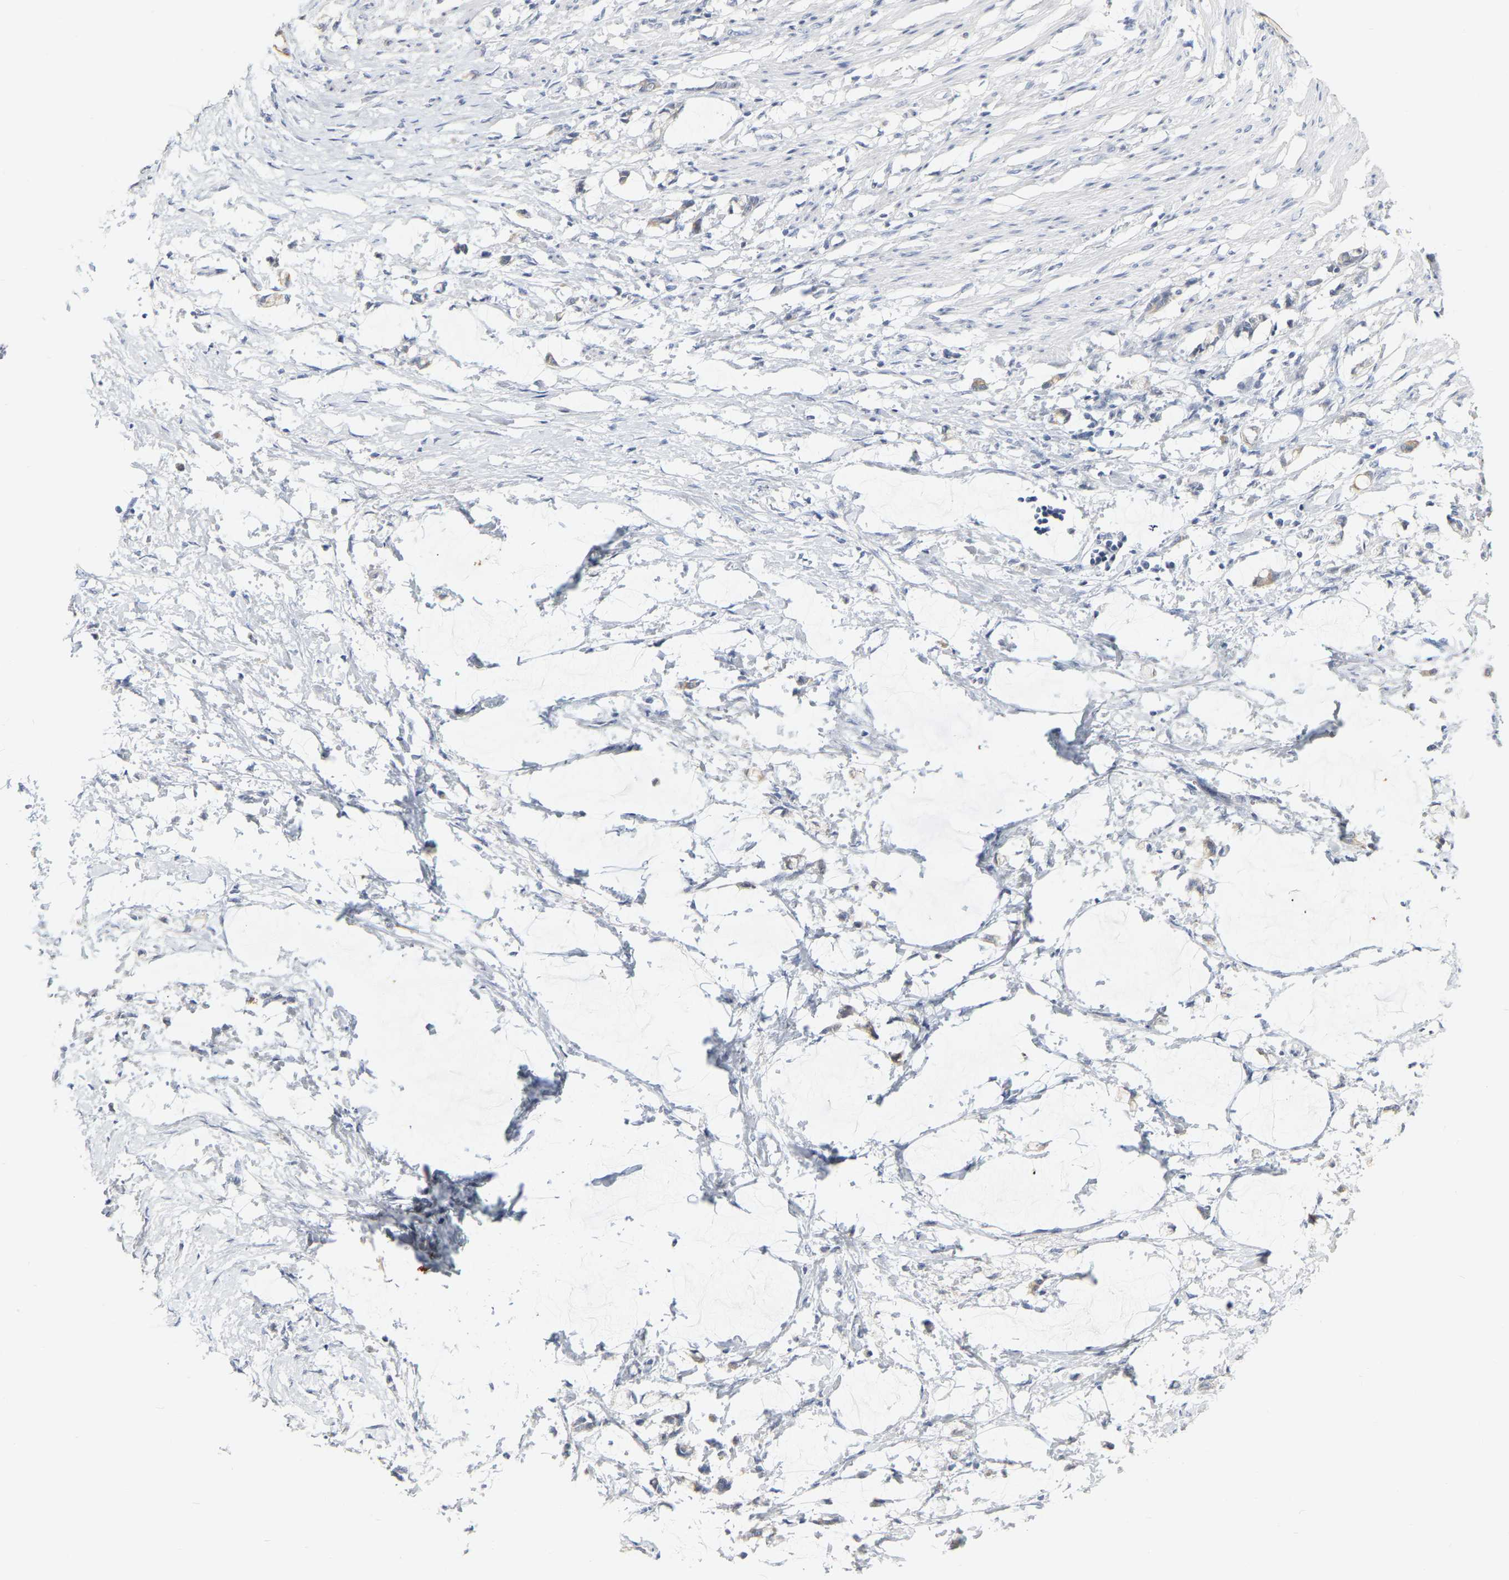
{"staining": {"intensity": "negative", "quantity": "none", "location": "none"}, "tissue": "smooth muscle", "cell_type": "Smooth muscle cells", "image_type": "normal", "snomed": [{"axis": "morphology", "description": "Normal tissue, NOS"}, {"axis": "morphology", "description": "Adenocarcinoma, NOS"}, {"axis": "topography", "description": "Smooth muscle"}, {"axis": "topography", "description": "Colon"}], "caption": "Immunohistochemical staining of unremarkable human smooth muscle demonstrates no significant positivity in smooth muscle cells. (DAB immunohistochemistry, high magnification).", "gene": "KRT76", "patient": {"sex": "male", "age": 14}}